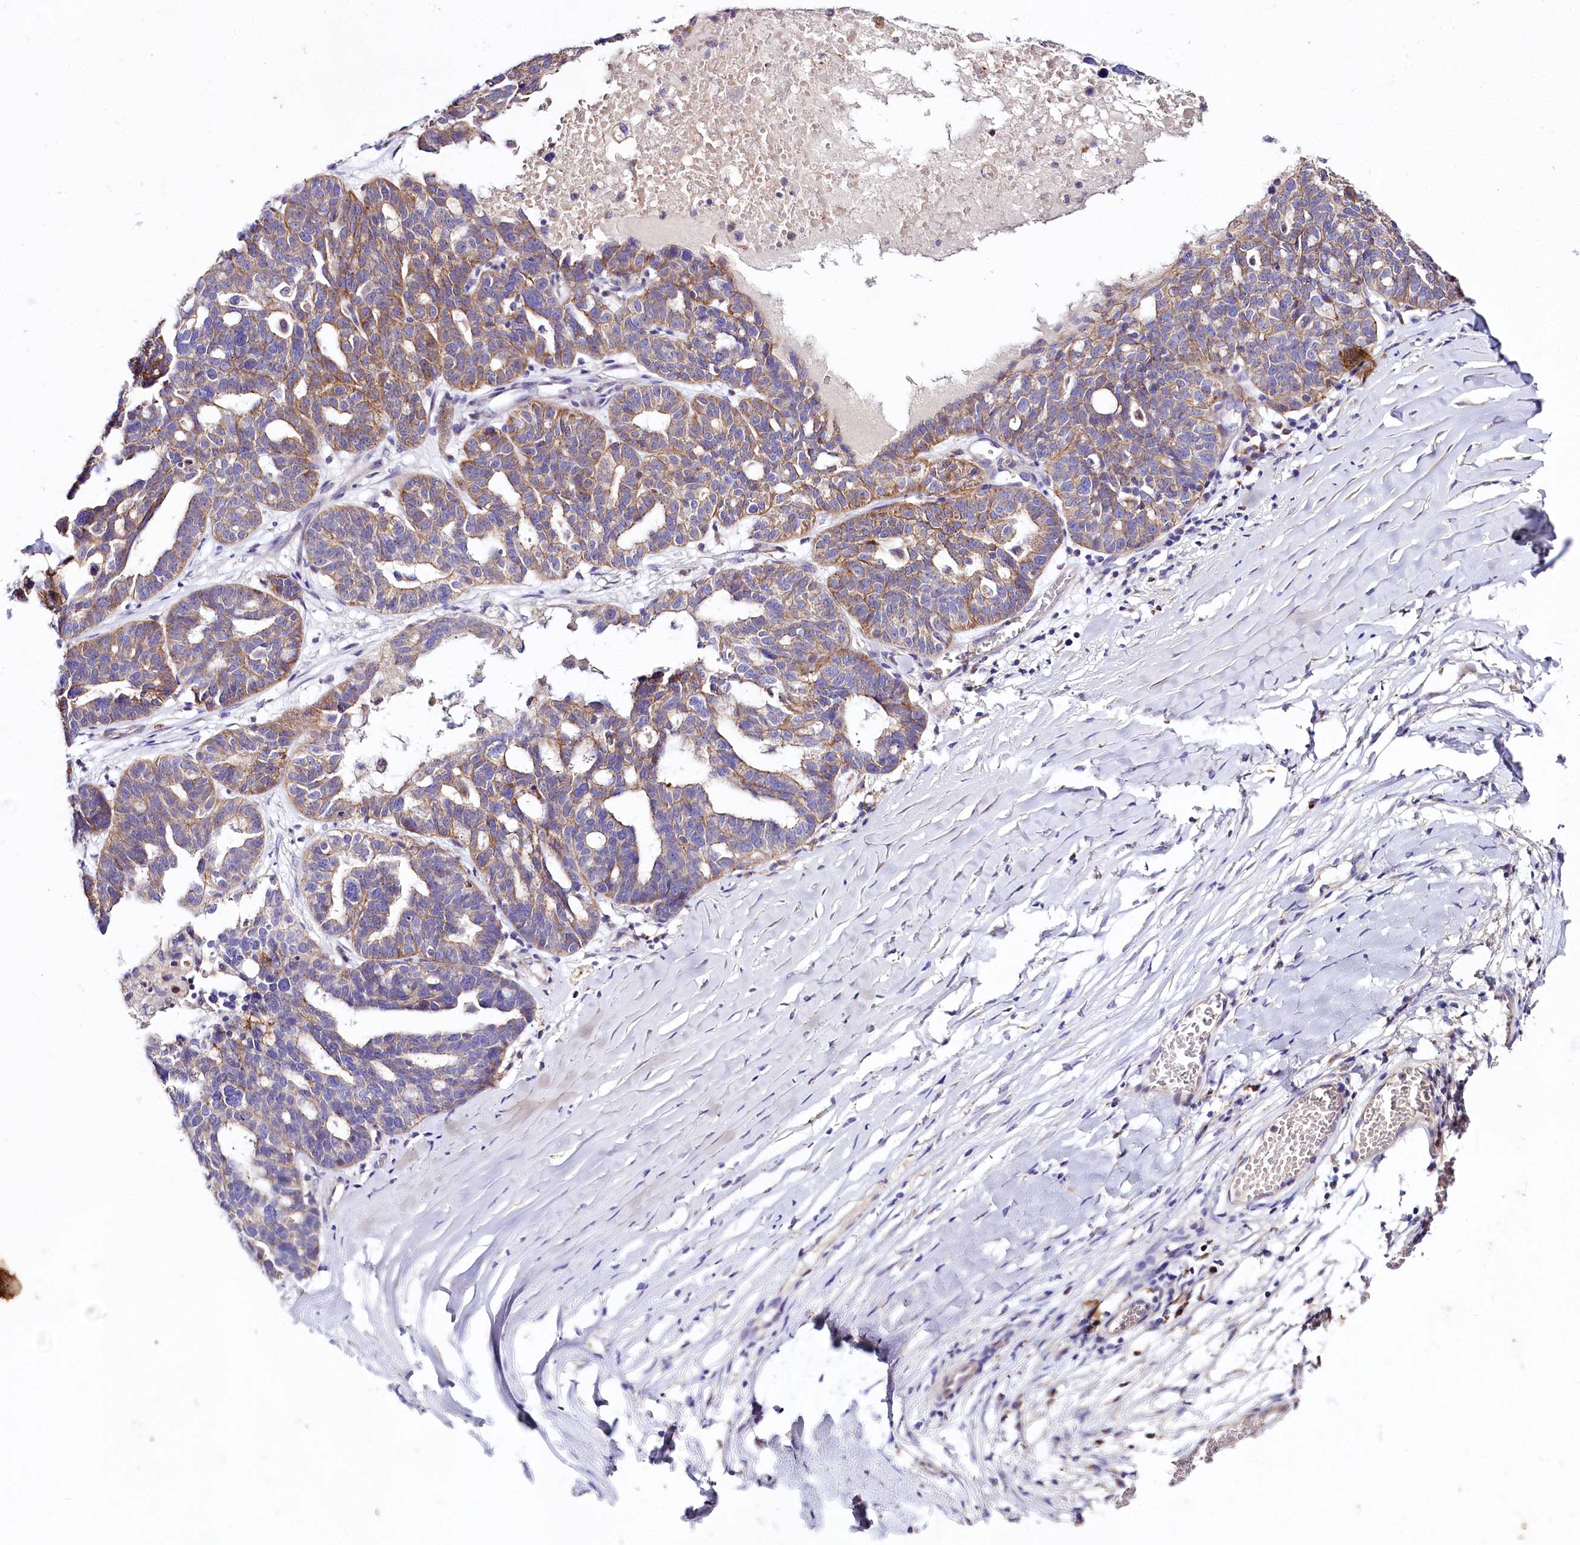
{"staining": {"intensity": "moderate", "quantity": "25%-75%", "location": "cytoplasmic/membranous"}, "tissue": "ovarian cancer", "cell_type": "Tumor cells", "image_type": "cancer", "snomed": [{"axis": "morphology", "description": "Cystadenocarcinoma, serous, NOS"}, {"axis": "topography", "description": "Ovary"}], "caption": "The micrograph shows a brown stain indicating the presence of a protein in the cytoplasmic/membranous of tumor cells in serous cystadenocarcinoma (ovarian).", "gene": "SACM1L", "patient": {"sex": "female", "age": 59}}